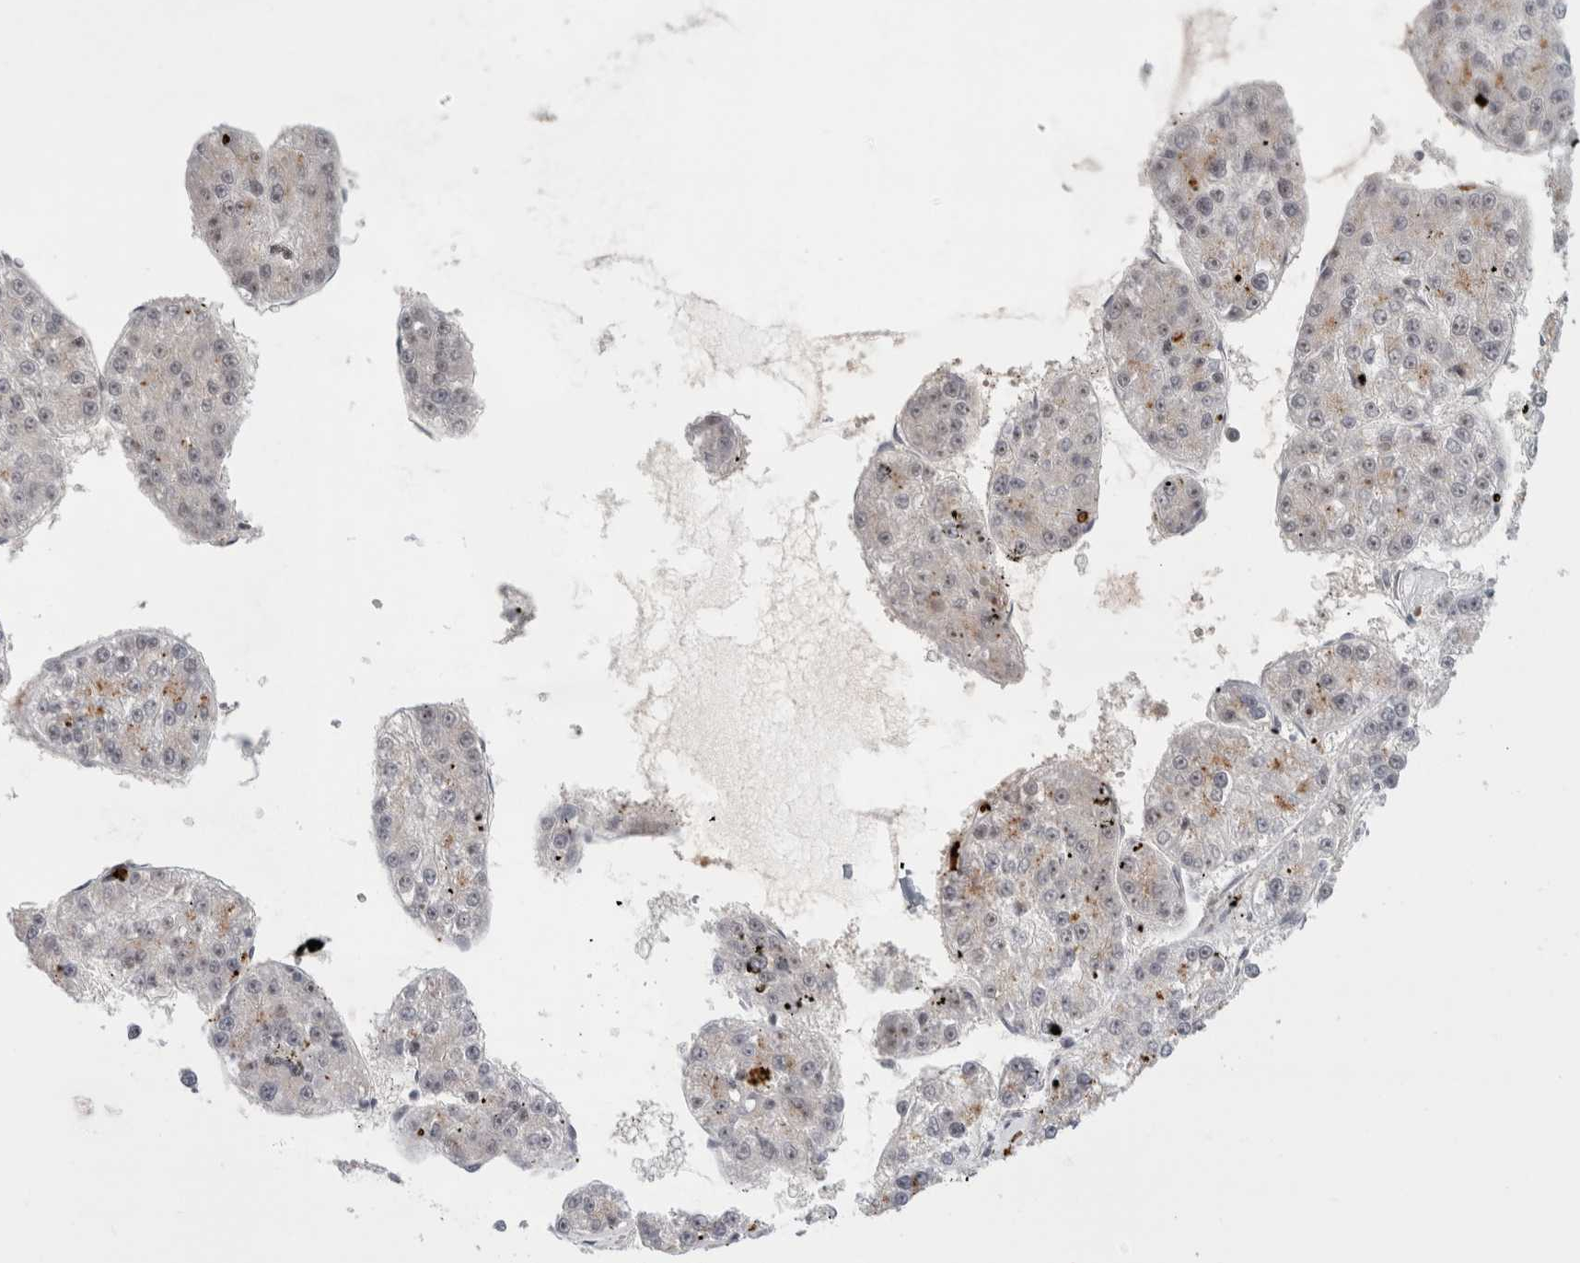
{"staining": {"intensity": "moderate", "quantity": "25%-75%", "location": "cytoplasmic/membranous"}, "tissue": "liver cancer", "cell_type": "Tumor cells", "image_type": "cancer", "snomed": [{"axis": "morphology", "description": "Carcinoma, Hepatocellular, NOS"}, {"axis": "topography", "description": "Liver"}], "caption": "Brown immunohistochemical staining in human hepatocellular carcinoma (liver) shows moderate cytoplasmic/membranous expression in approximately 25%-75% of tumor cells.", "gene": "SENP6", "patient": {"sex": "female", "age": 73}}